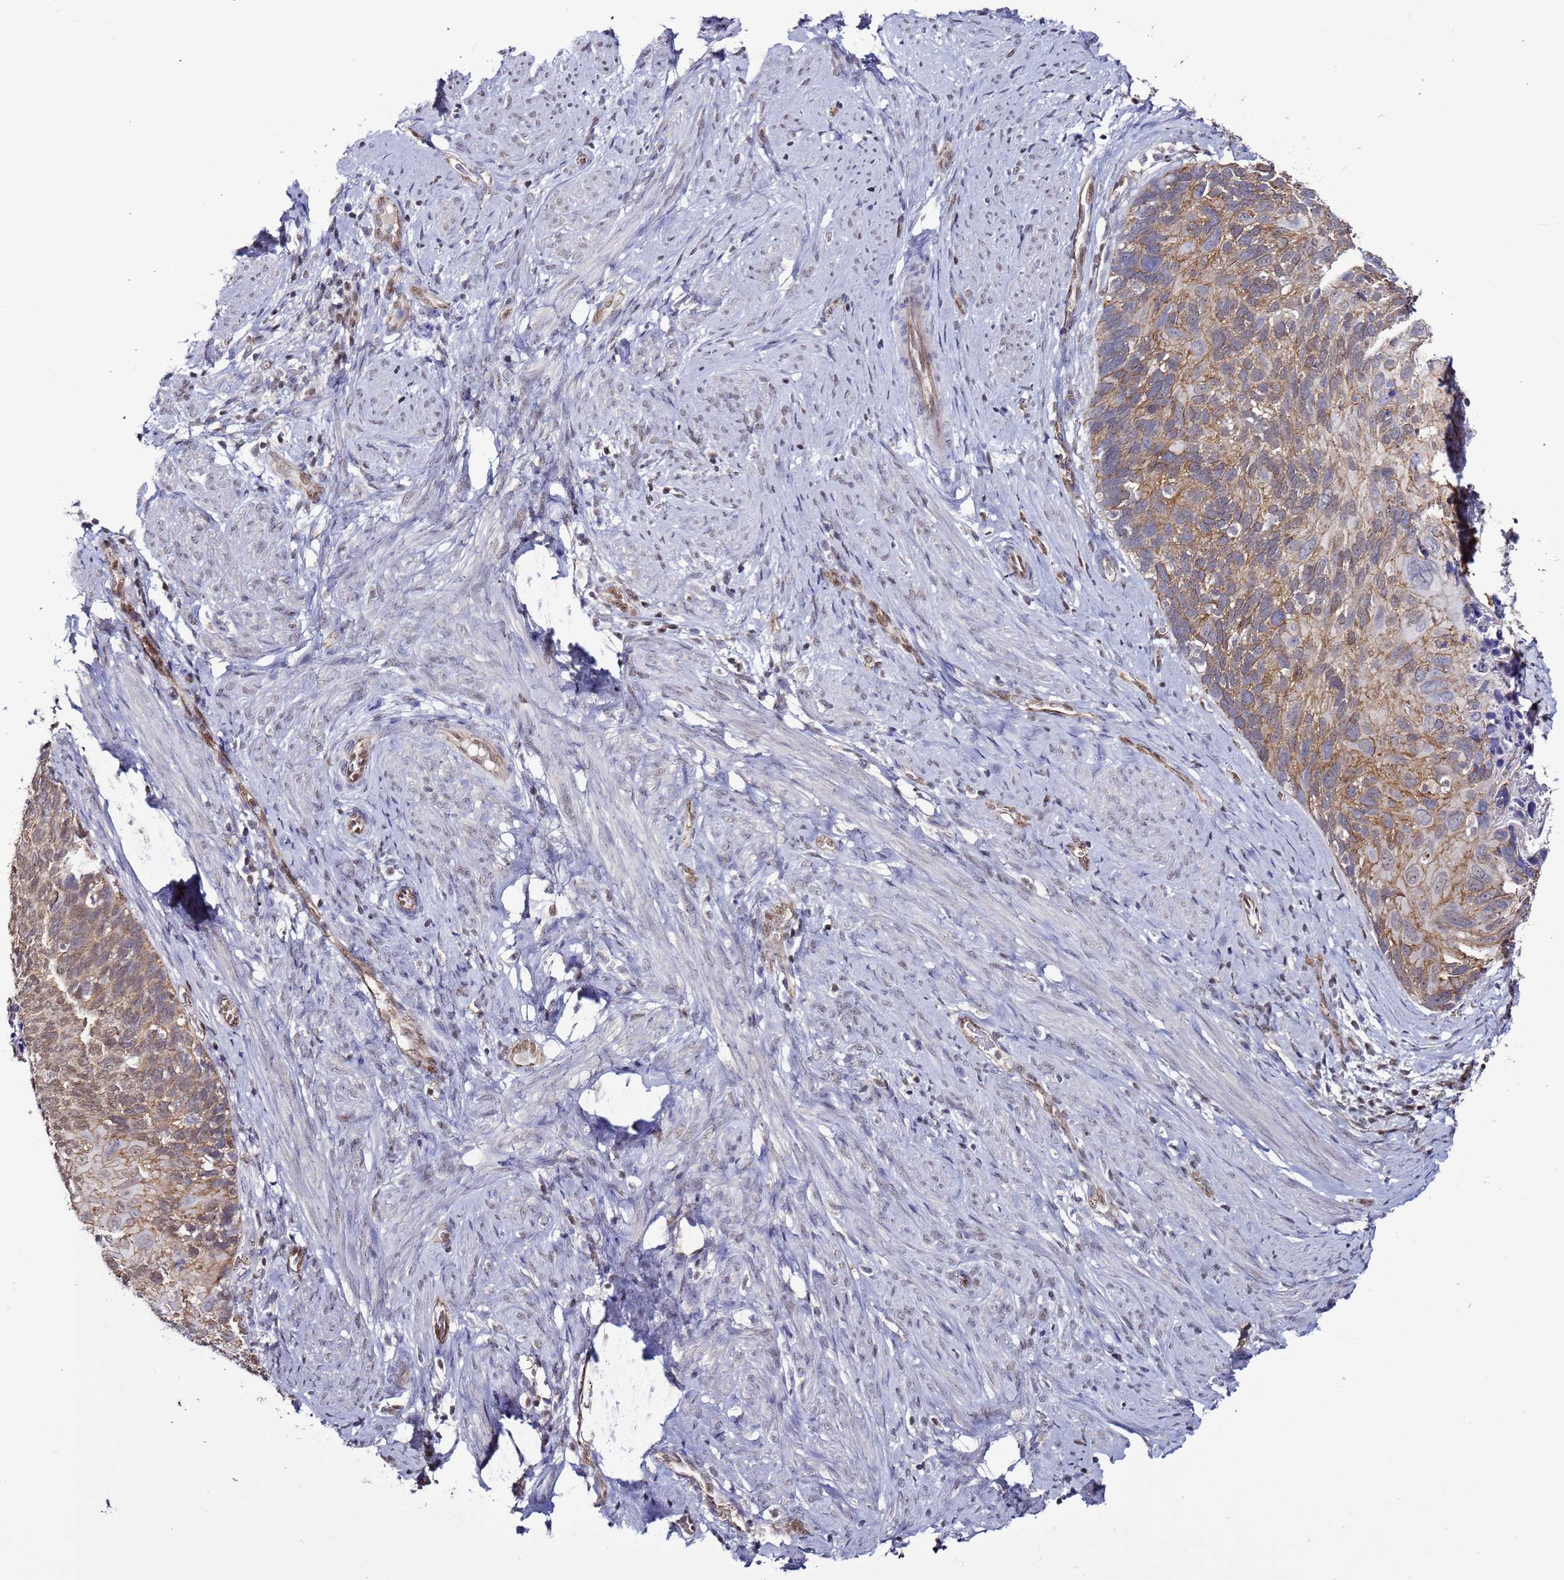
{"staining": {"intensity": "weak", "quantity": ">75%", "location": "cytoplasmic/membranous,nuclear"}, "tissue": "cervical cancer", "cell_type": "Tumor cells", "image_type": "cancer", "snomed": [{"axis": "morphology", "description": "Squamous cell carcinoma, NOS"}, {"axis": "topography", "description": "Cervix"}], "caption": "Cervical squamous cell carcinoma was stained to show a protein in brown. There is low levels of weak cytoplasmic/membranous and nuclear positivity in approximately >75% of tumor cells.", "gene": "TENM3", "patient": {"sex": "female", "age": 80}}